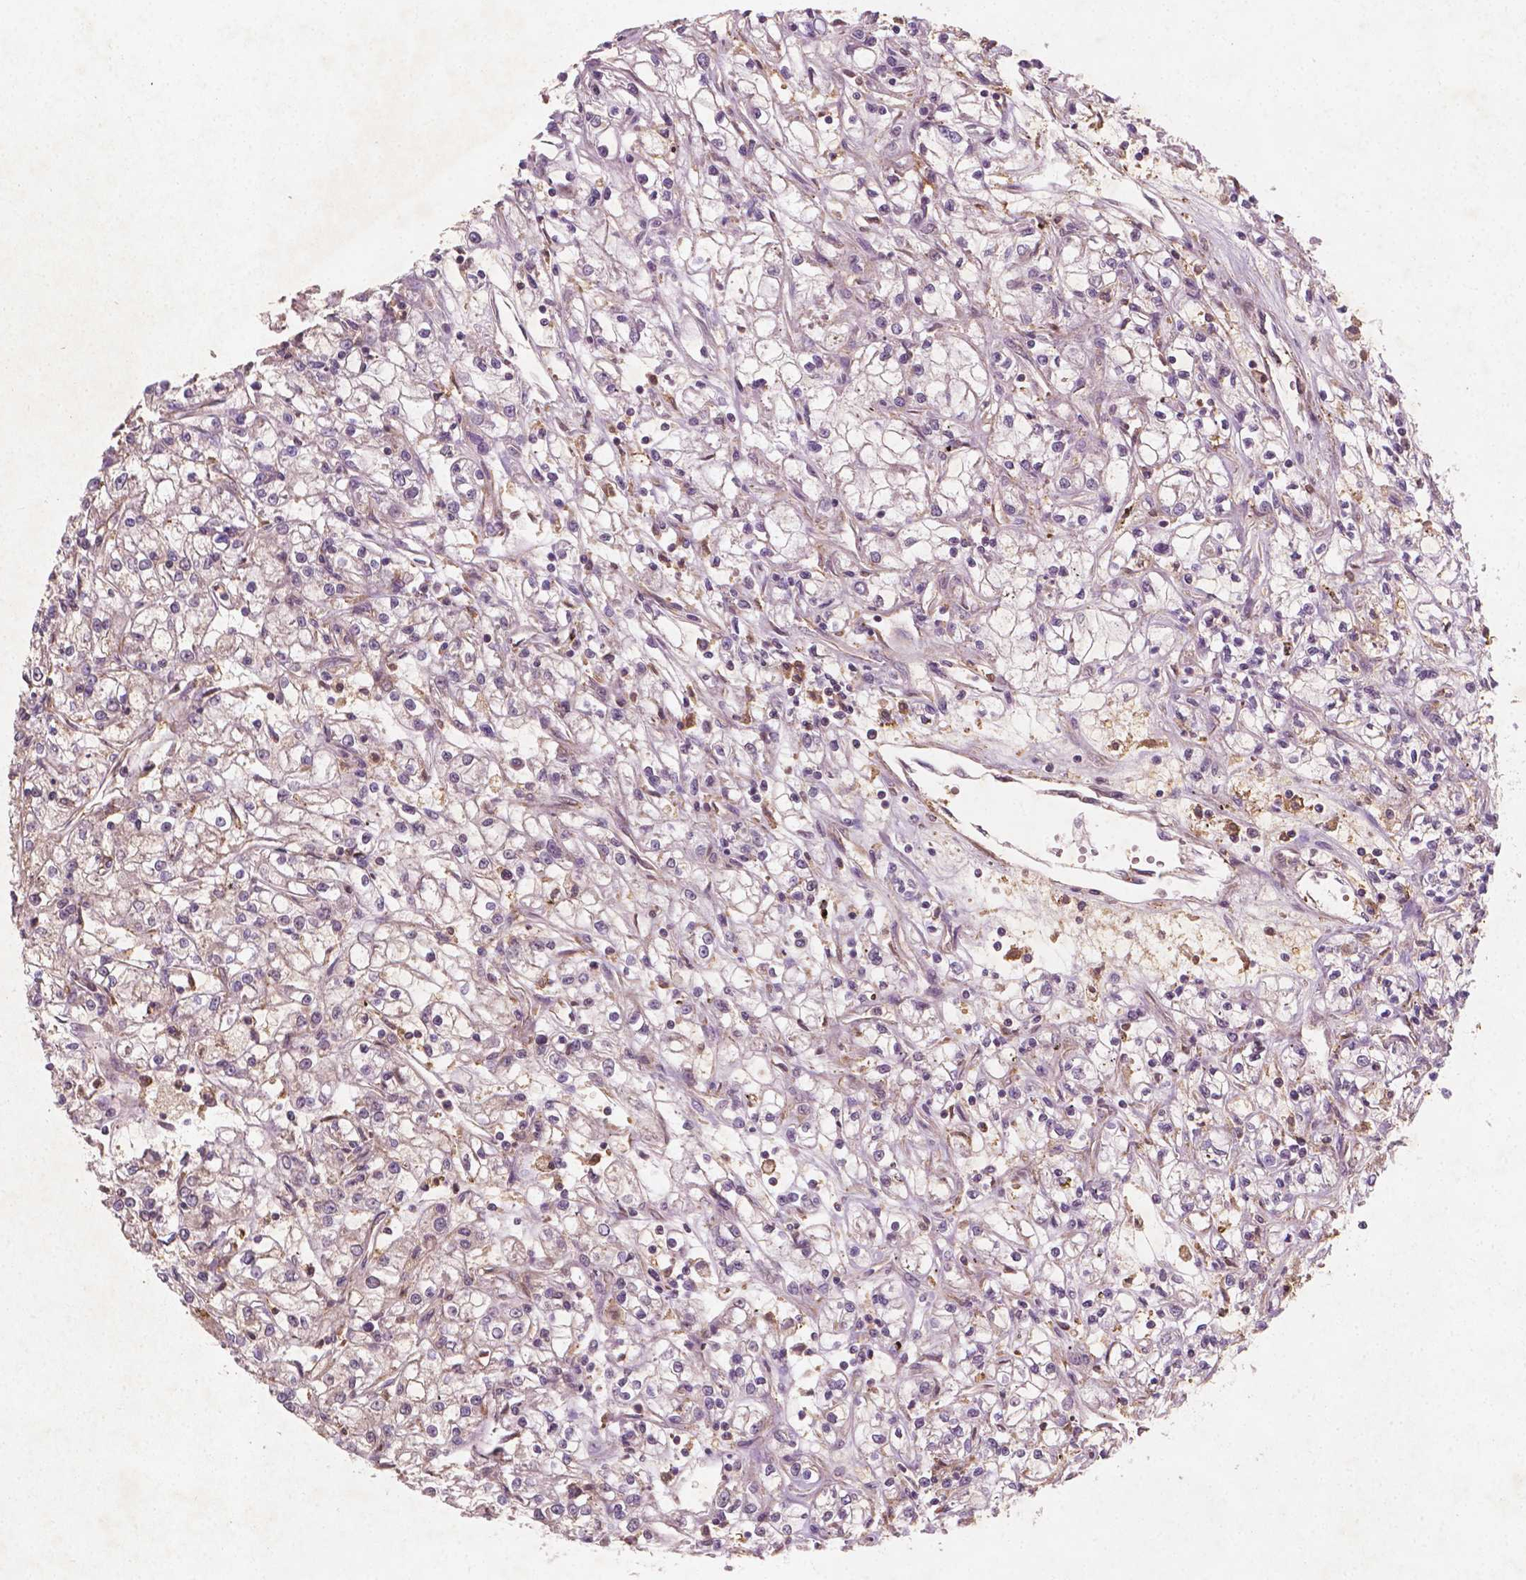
{"staining": {"intensity": "negative", "quantity": "none", "location": "none"}, "tissue": "renal cancer", "cell_type": "Tumor cells", "image_type": "cancer", "snomed": [{"axis": "morphology", "description": "Adenocarcinoma, NOS"}, {"axis": "topography", "description": "Kidney"}], "caption": "Immunohistochemistry (IHC) of renal cancer shows no expression in tumor cells.", "gene": "CYFIP2", "patient": {"sex": "female", "age": 59}}